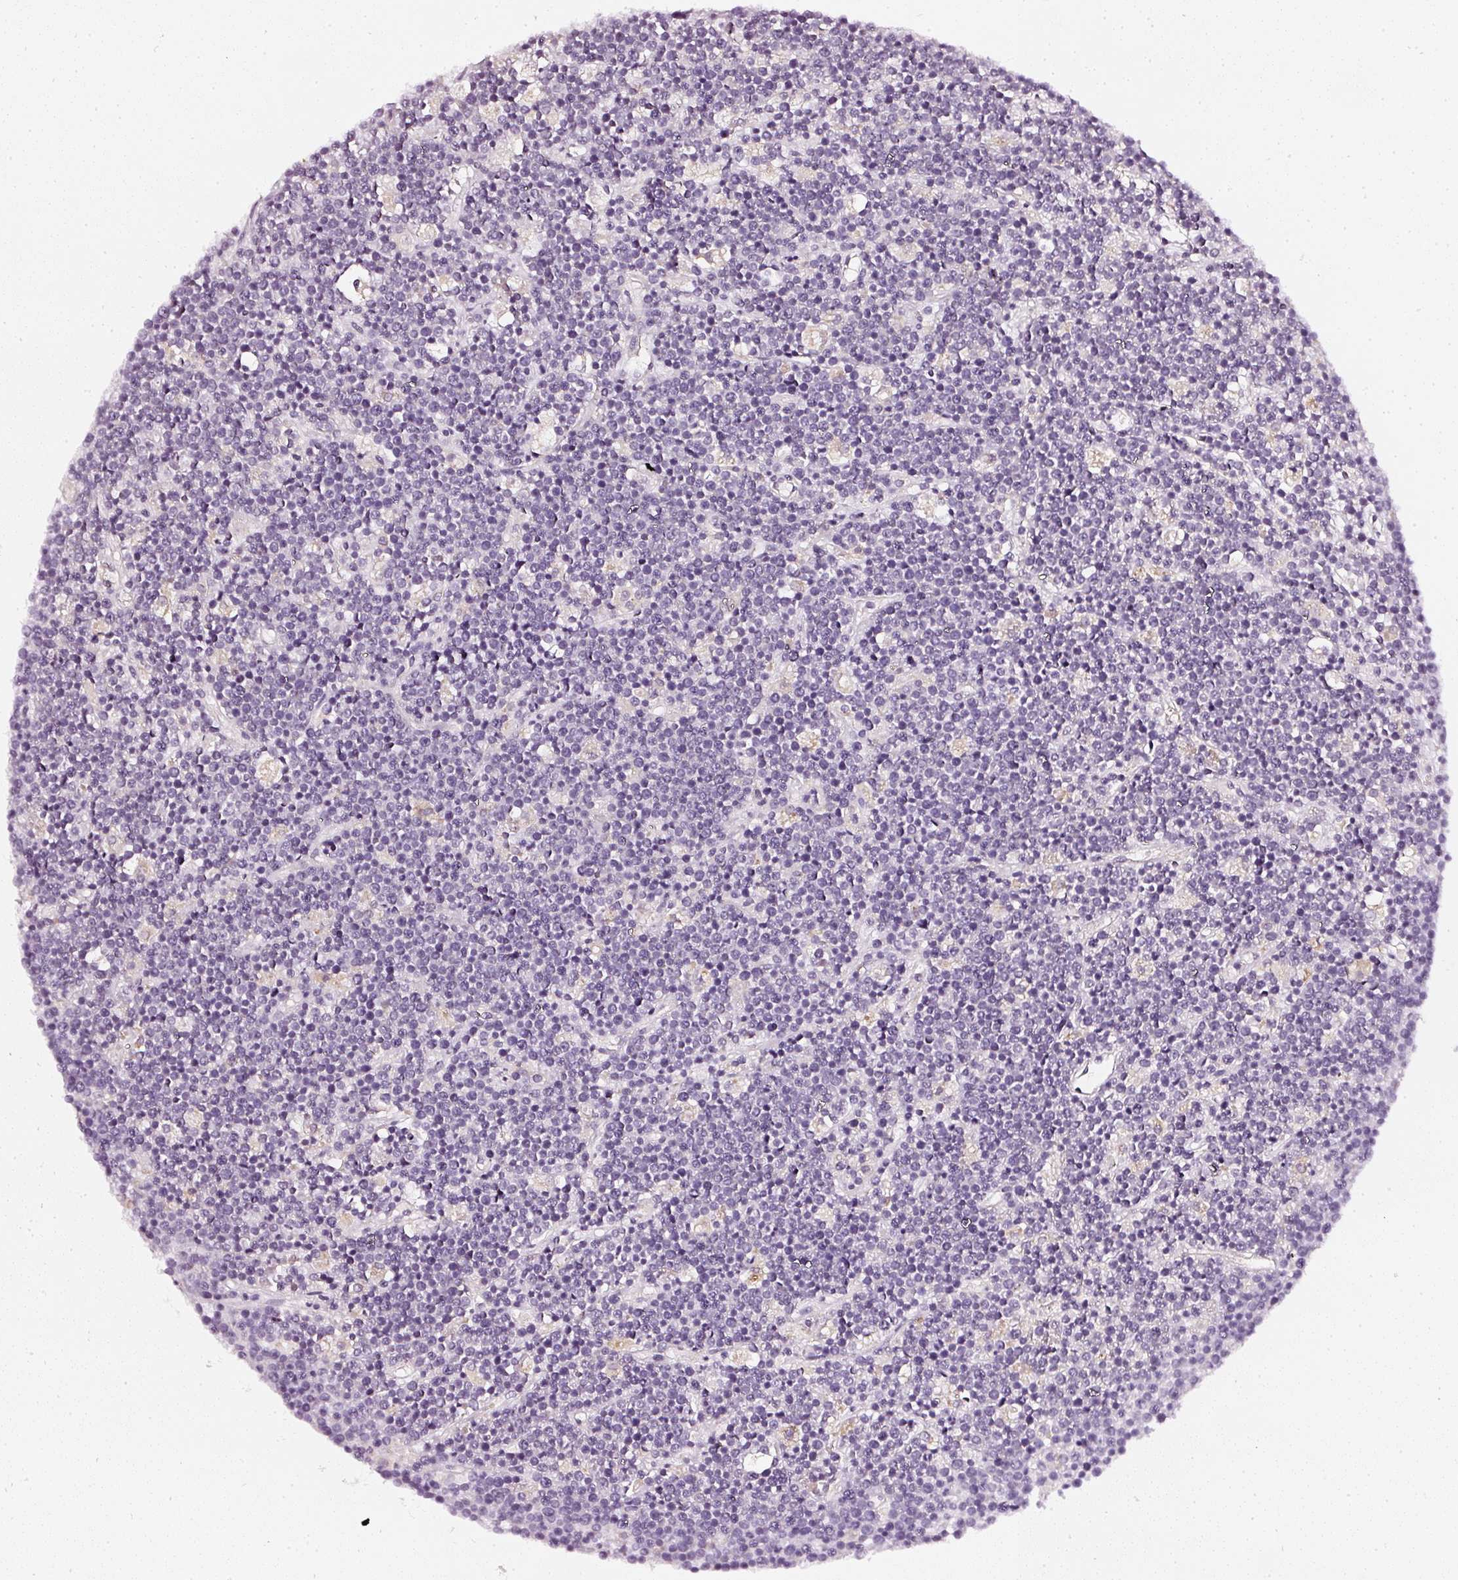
{"staining": {"intensity": "negative", "quantity": "none", "location": "none"}, "tissue": "lymphoma", "cell_type": "Tumor cells", "image_type": "cancer", "snomed": [{"axis": "morphology", "description": "Malignant lymphoma, non-Hodgkin's type, High grade"}, {"axis": "topography", "description": "Ovary"}], "caption": "Immunohistochemistry (IHC) of malignant lymphoma, non-Hodgkin's type (high-grade) displays no staining in tumor cells.", "gene": "CNP", "patient": {"sex": "female", "age": 56}}